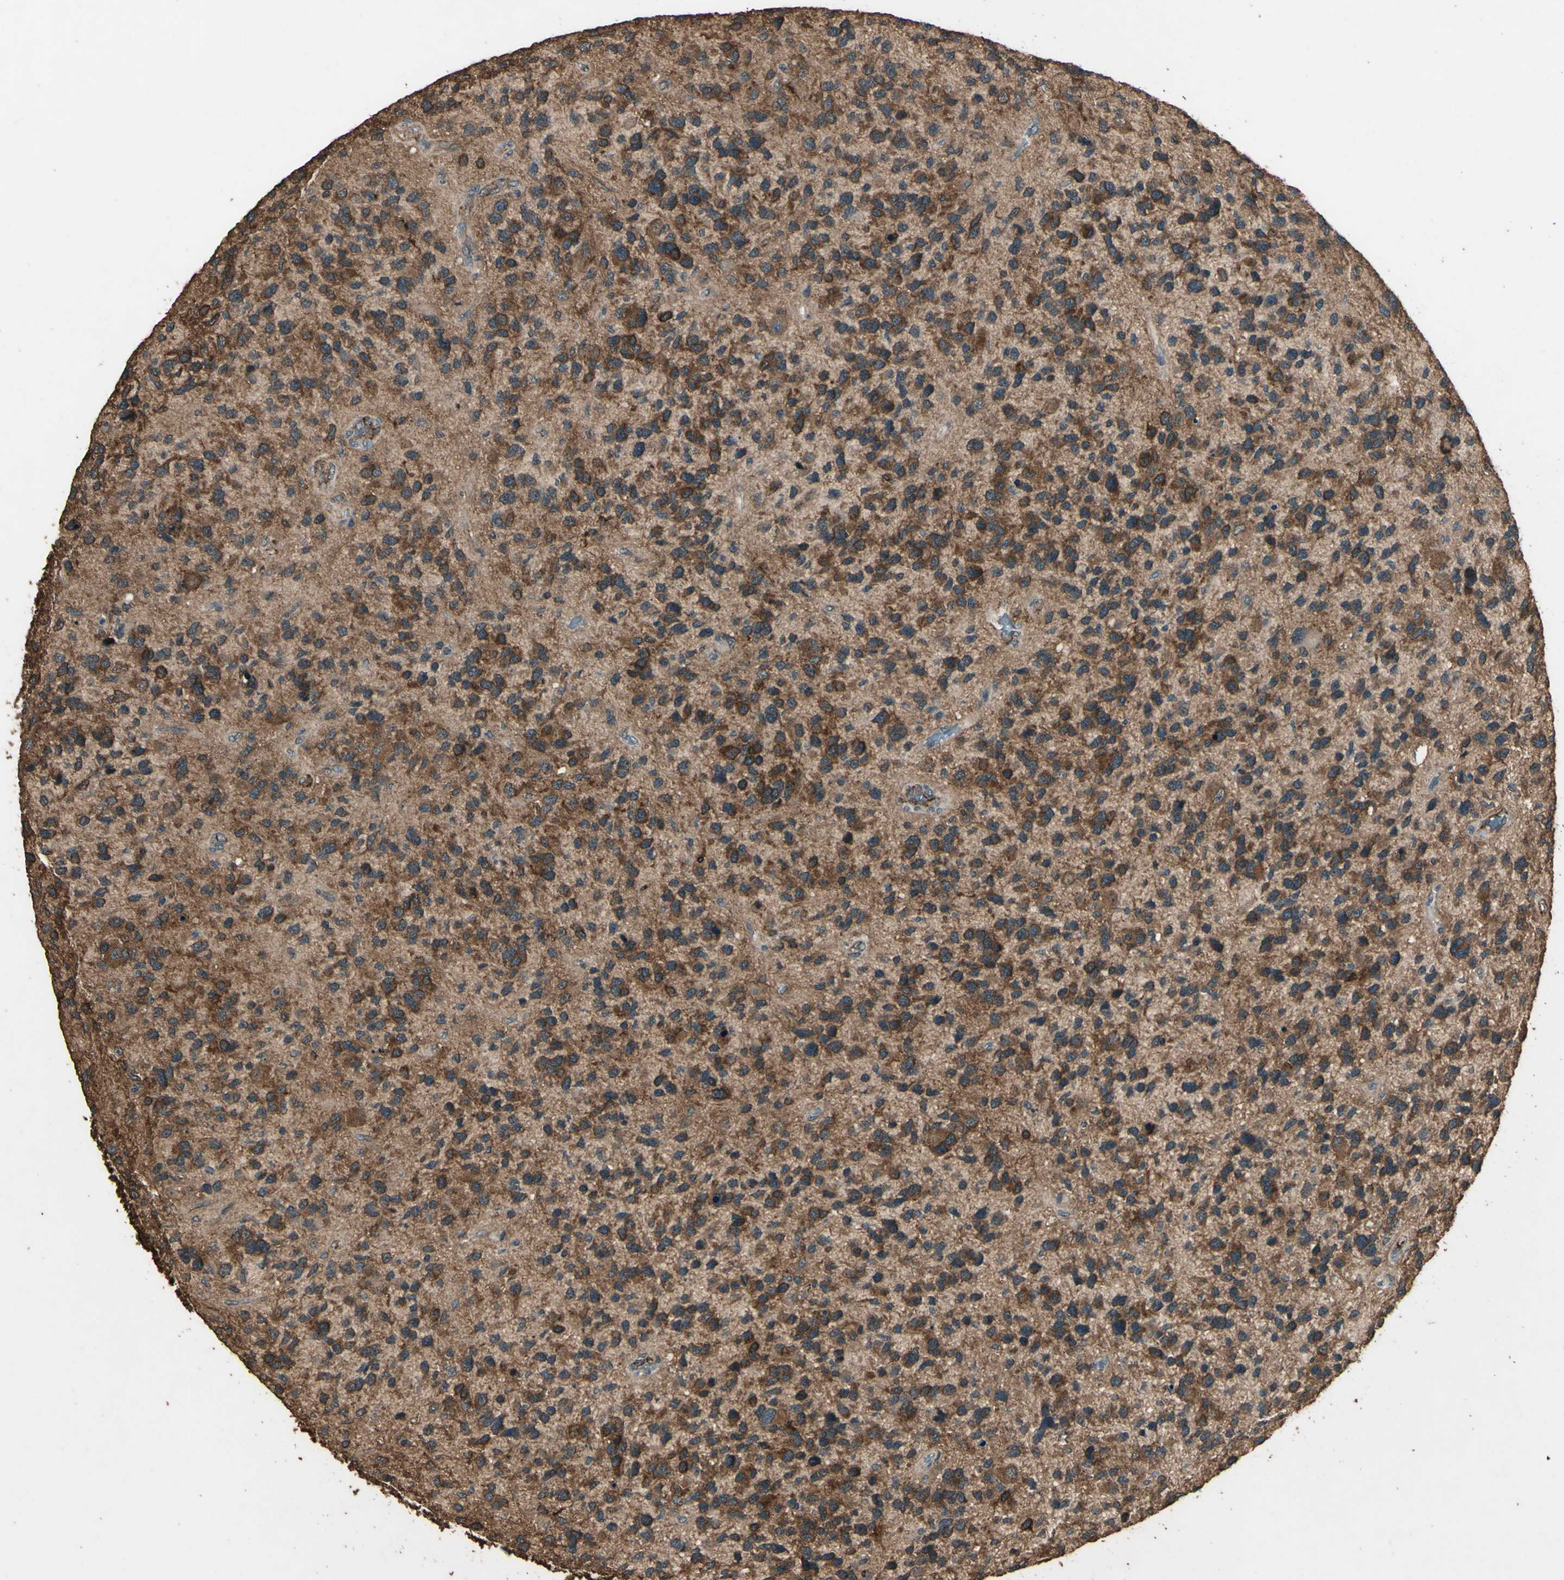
{"staining": {"intensity": "moderate", "quantity": ">75%", "location": "cytoplasmic/membranous"}, "tissue": "glioma", "cell_type": "Tumor cells", "image_type": "cancer", "snomed": [{"axis": "morphology", "description": "Glioma, malignant, High grade"}, {"axis": "topography", "description": "Brain"}], "caption": "Glioma tissue exhibits moderate cytoplasmic/membranous positivity in approximately >75% of tumor cells The staining is performed using DAB brown chromogen to label protein expression. The nuclei are counter-stained blue using hematoxylin.", "gene": "TSPO", "patient": {"sex": "female", "age": 58}}